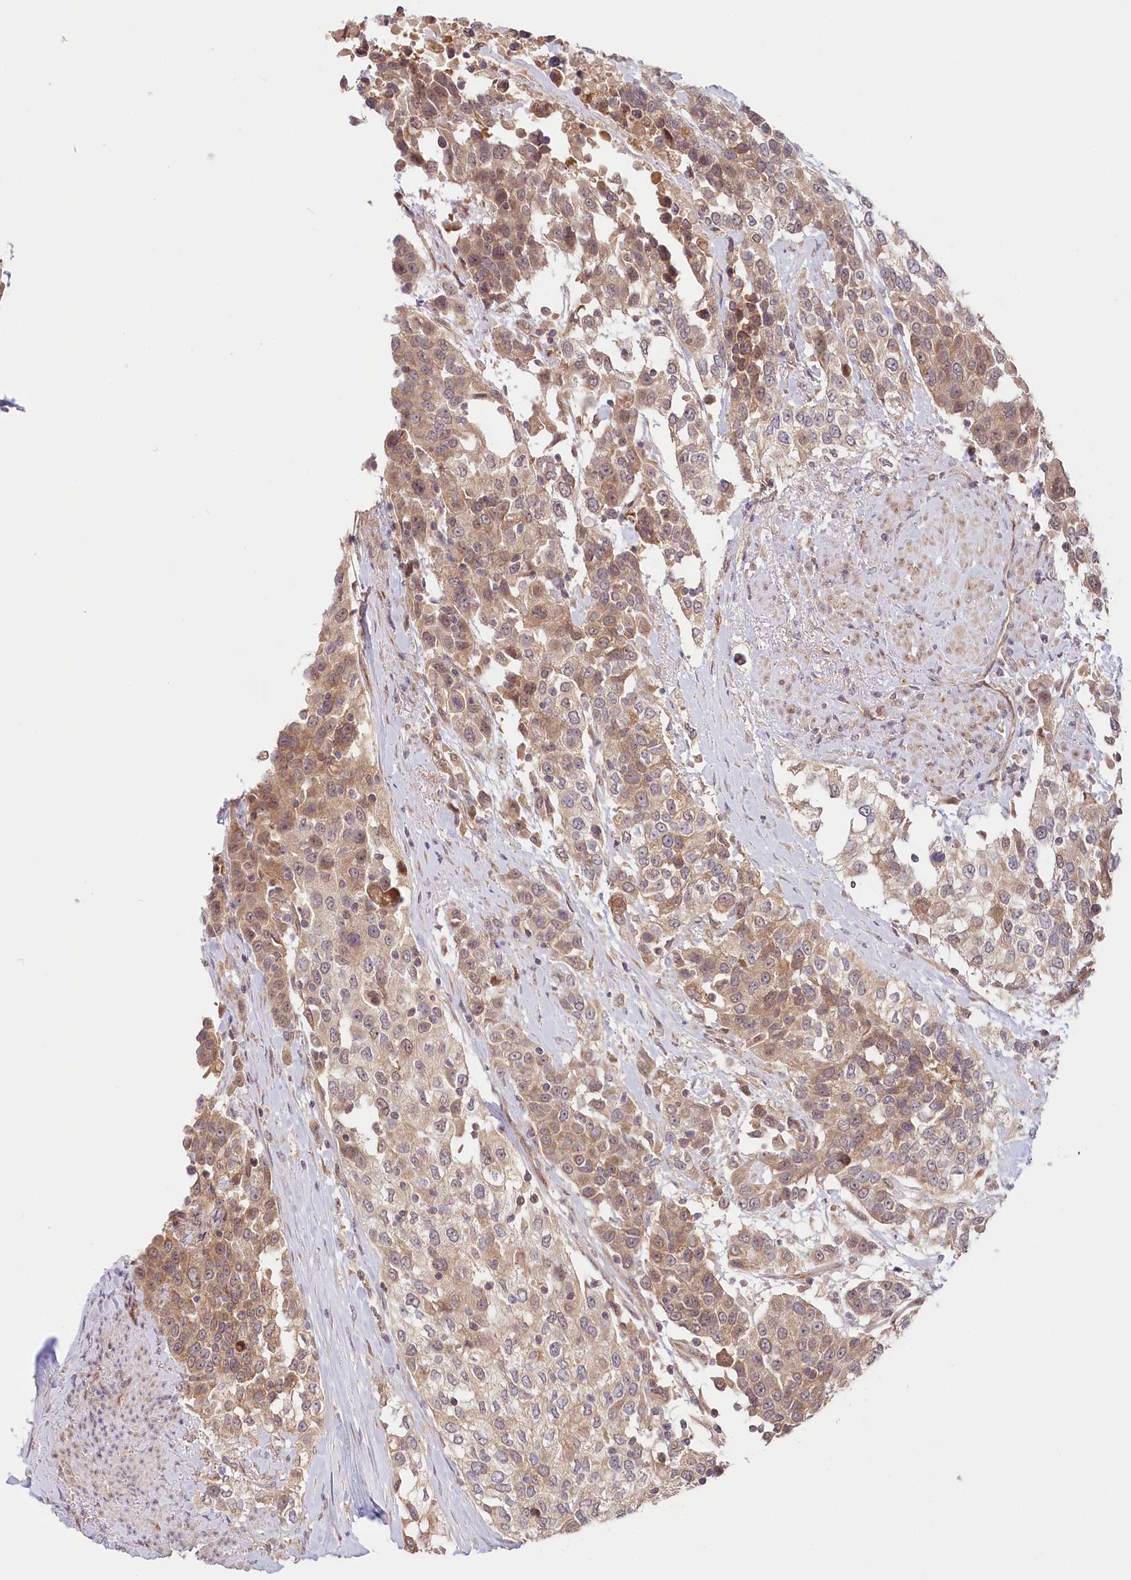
{"staining": {"intensity": "moderate", "quantity": ">75%", "location": "cytoplasmic/membranous"}, "tissue": "urothelial cancer", "cell_type": "Tumor cells", "image_type": "cancer", "snomed": [{"axis": "morphology", "description": "Urothelial carcinoma, High grade"}, {"axis": "topography", "description": "Urinary bladder"}], "caption": "This image displays immunohistochemistry (IHC) staining of urothelial cancer, with medium moderate cytoplasmic/membranous positivity in approximately >75% of tumor cells.", "gene": "CEP70", "patient": {"sex": "female", "age": 80}}